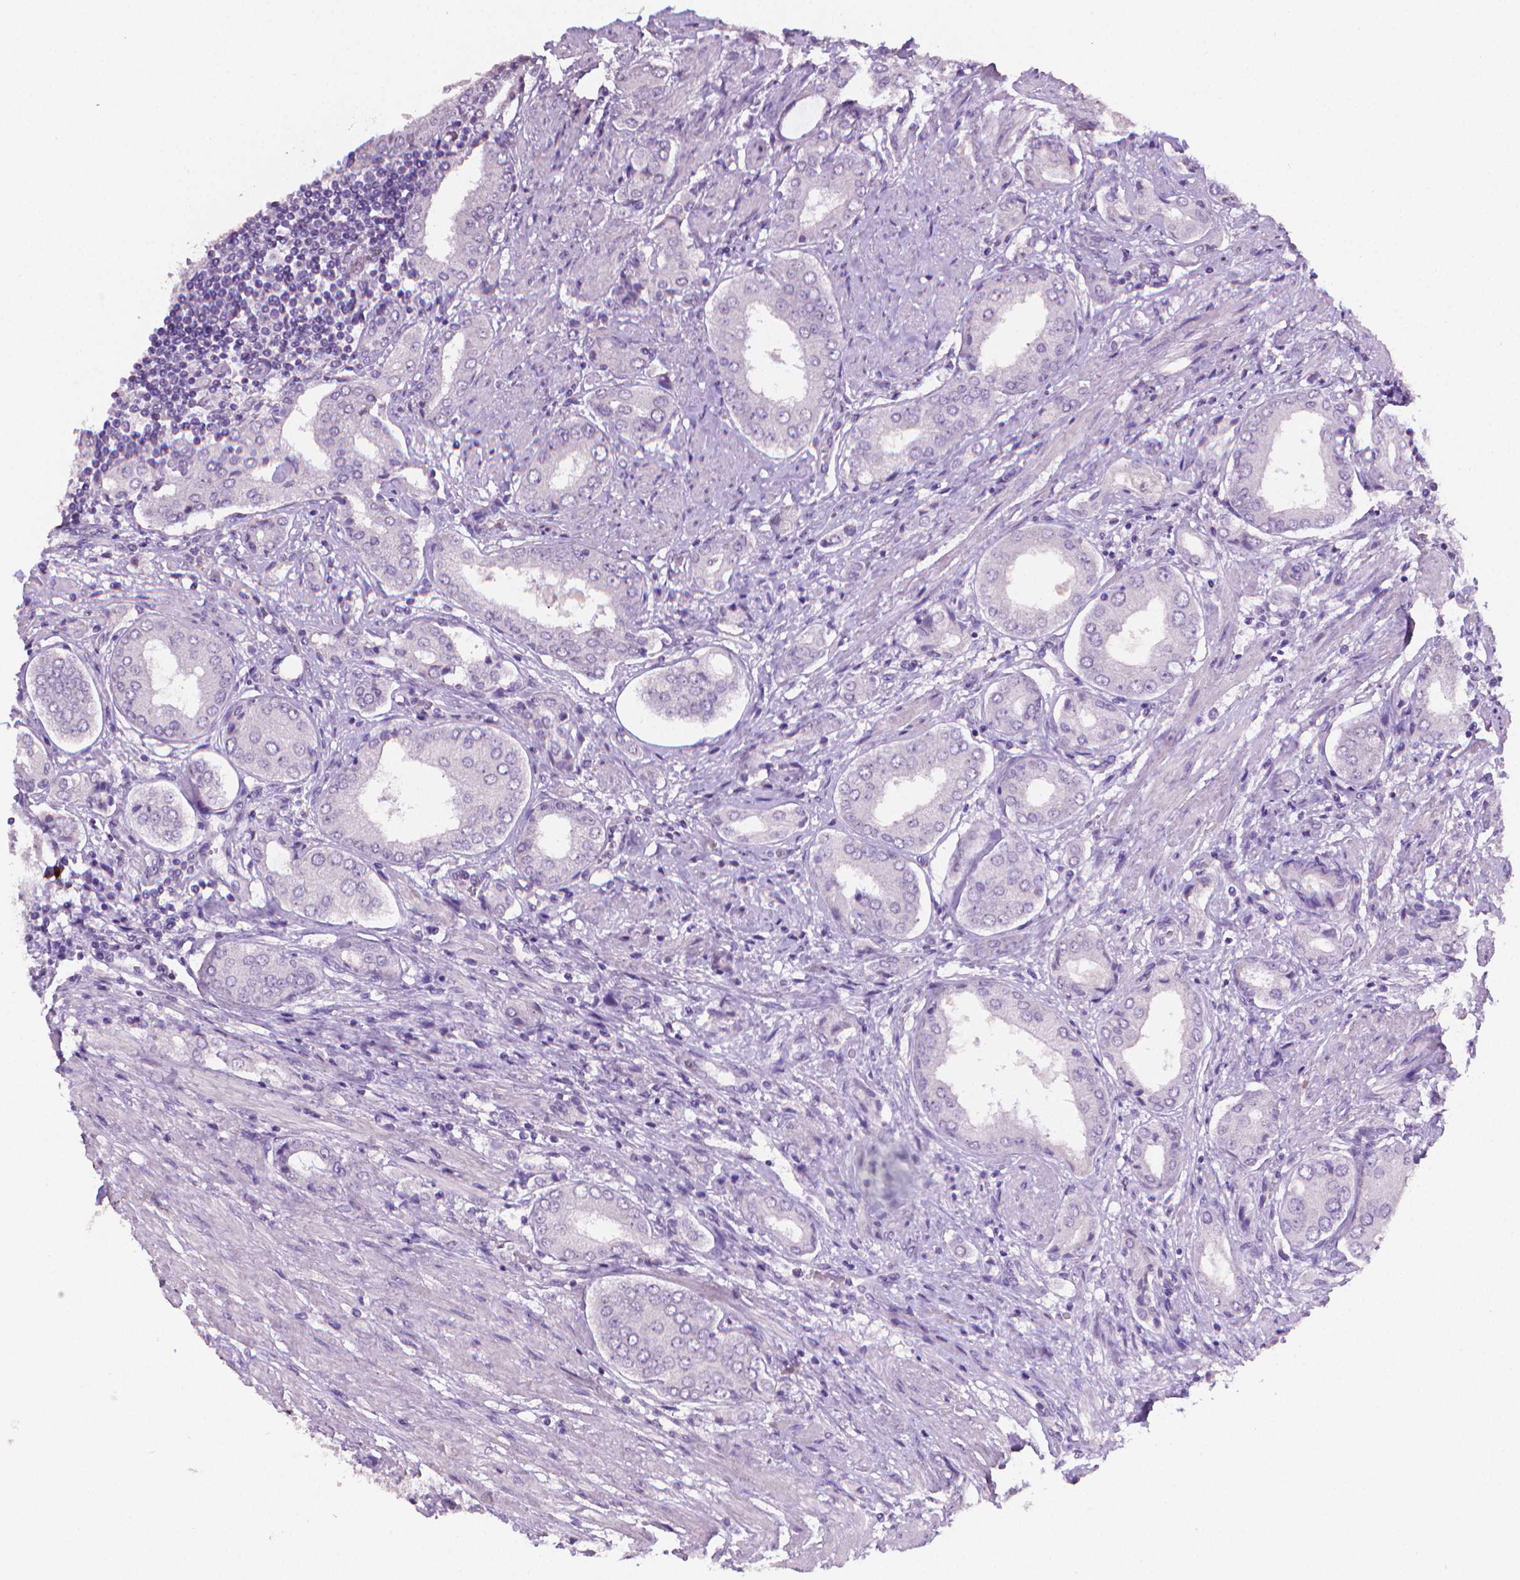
{"staining": {"intensity": "negative", "quantity": "none", "location": "none"}, "tissue": "prostate cancer", "cell_type": "Tumor cells", "image_type": "cancer", "snomed": [{"axis": "morphology", "description": "Adenocarcinoma, NOS"}, {"axis": "topography", "description": "Prostate"}], "caption": "This is an immunohistochemistry (IHC) histopathology image of prostate cancer. There is no positivity in tumor cells.", "gene": "TNNI2", "patient": {"sex": "male", "age": 63}}